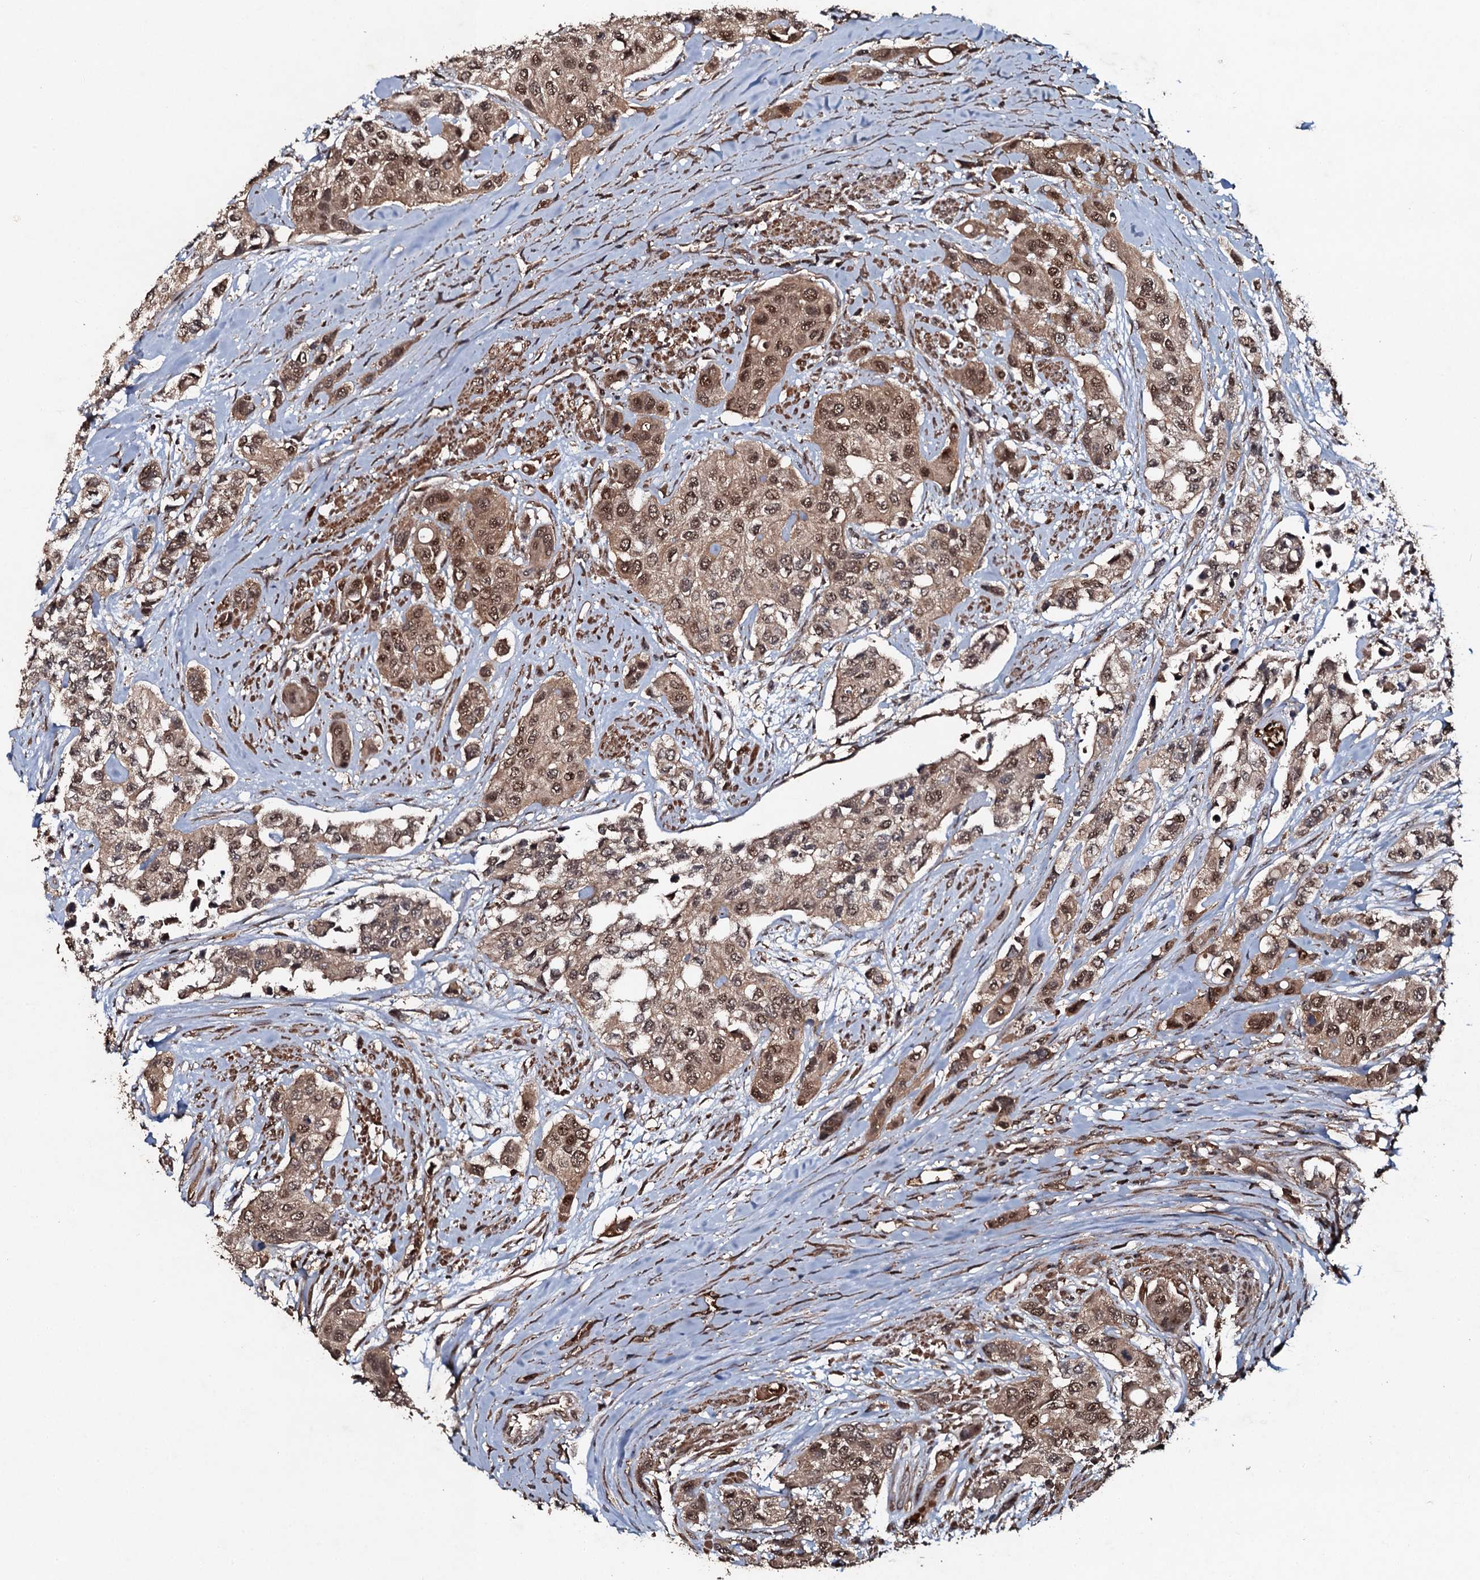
{"staining": {"intensity": "moderate", "quantity": ">75%", "location": "cytoplasmic/membranous,nuclear"}, "tissue": "urothelial cancer", "cell_type": "Tumor cells", "image_type": "cancer", "snomed": [{"axis": "morphology", "description": "Normal tissue, NOS"}, {"axis": "morphology", "description": "Urothelial carcinoma, High grade"}, {"axis": "topography", "description": "Vascular tissue"}, {"axis": "topography", "description": "Urinary bladder"}], "caption": "Human high-grade urothelial carcinoma stained for a protein (brown) shows moderate cytoplasmic/membranous and nuclear positive positivity in approximately >75% of tumor cells.", "gene": "ADGRG3", "patient": {"sex": "female", "age": 56}}